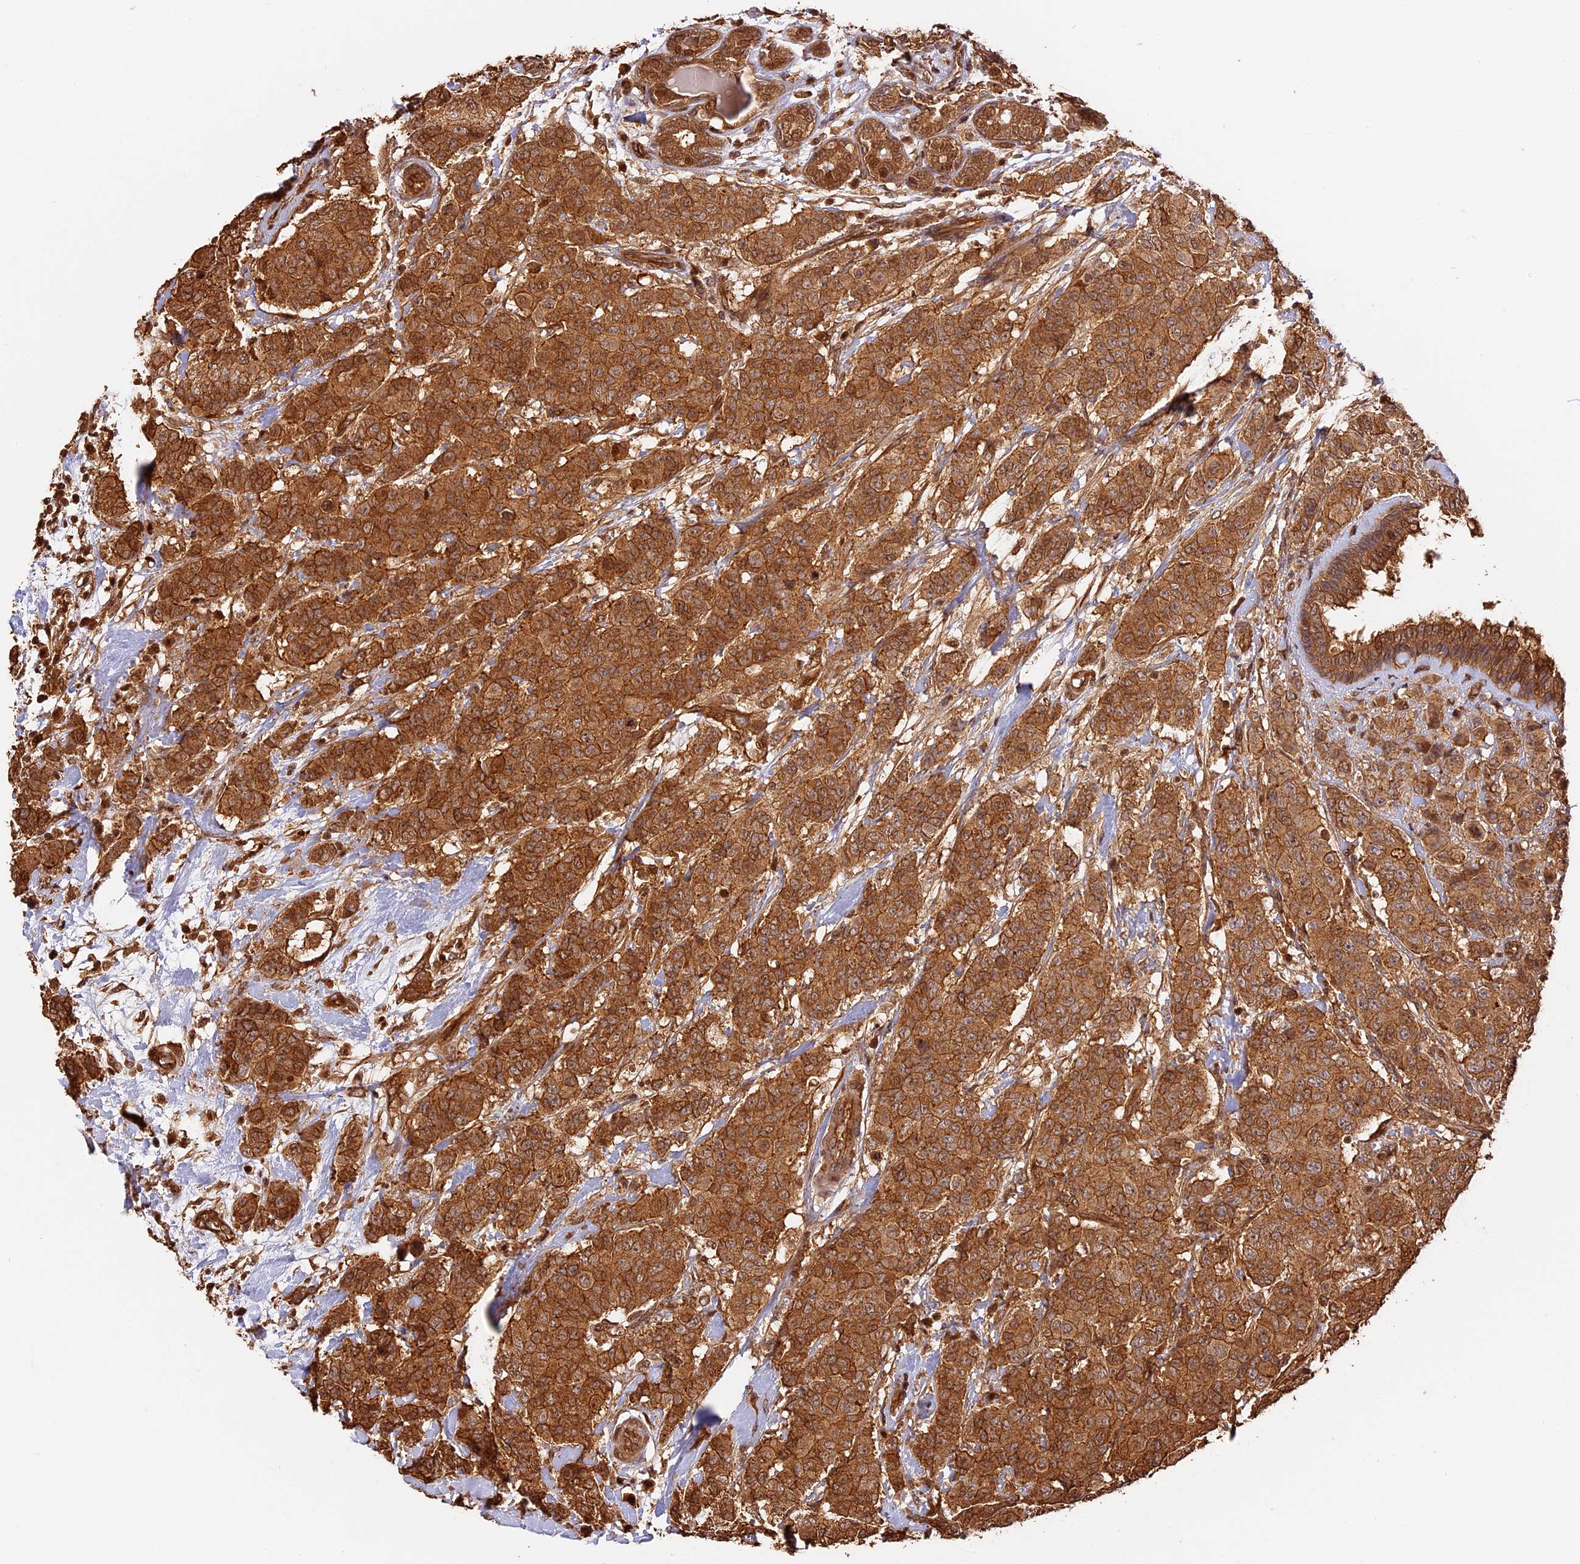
{"staining": {"intensity": "moderate", "quantity": ">75%", "location": "cytoplasmic/membranous"}, "tissue": "breast cancer", "cell_type": "Tumor cells", "image_type": "cancer", "snomed": [{"axis": "morphology", "description": "Duct carcinoma"}, {"axis": "topography", "description": "Breast"}], "caption": "Brown immunohistochemical staining in infiltrating ductal carcinoma (breast) shows moderate cytoplasmic/membranous expression in approximately >75% of tumor cells.", "gene": "PPP1R37", "patient": {"sex": "female", "age": 40}}